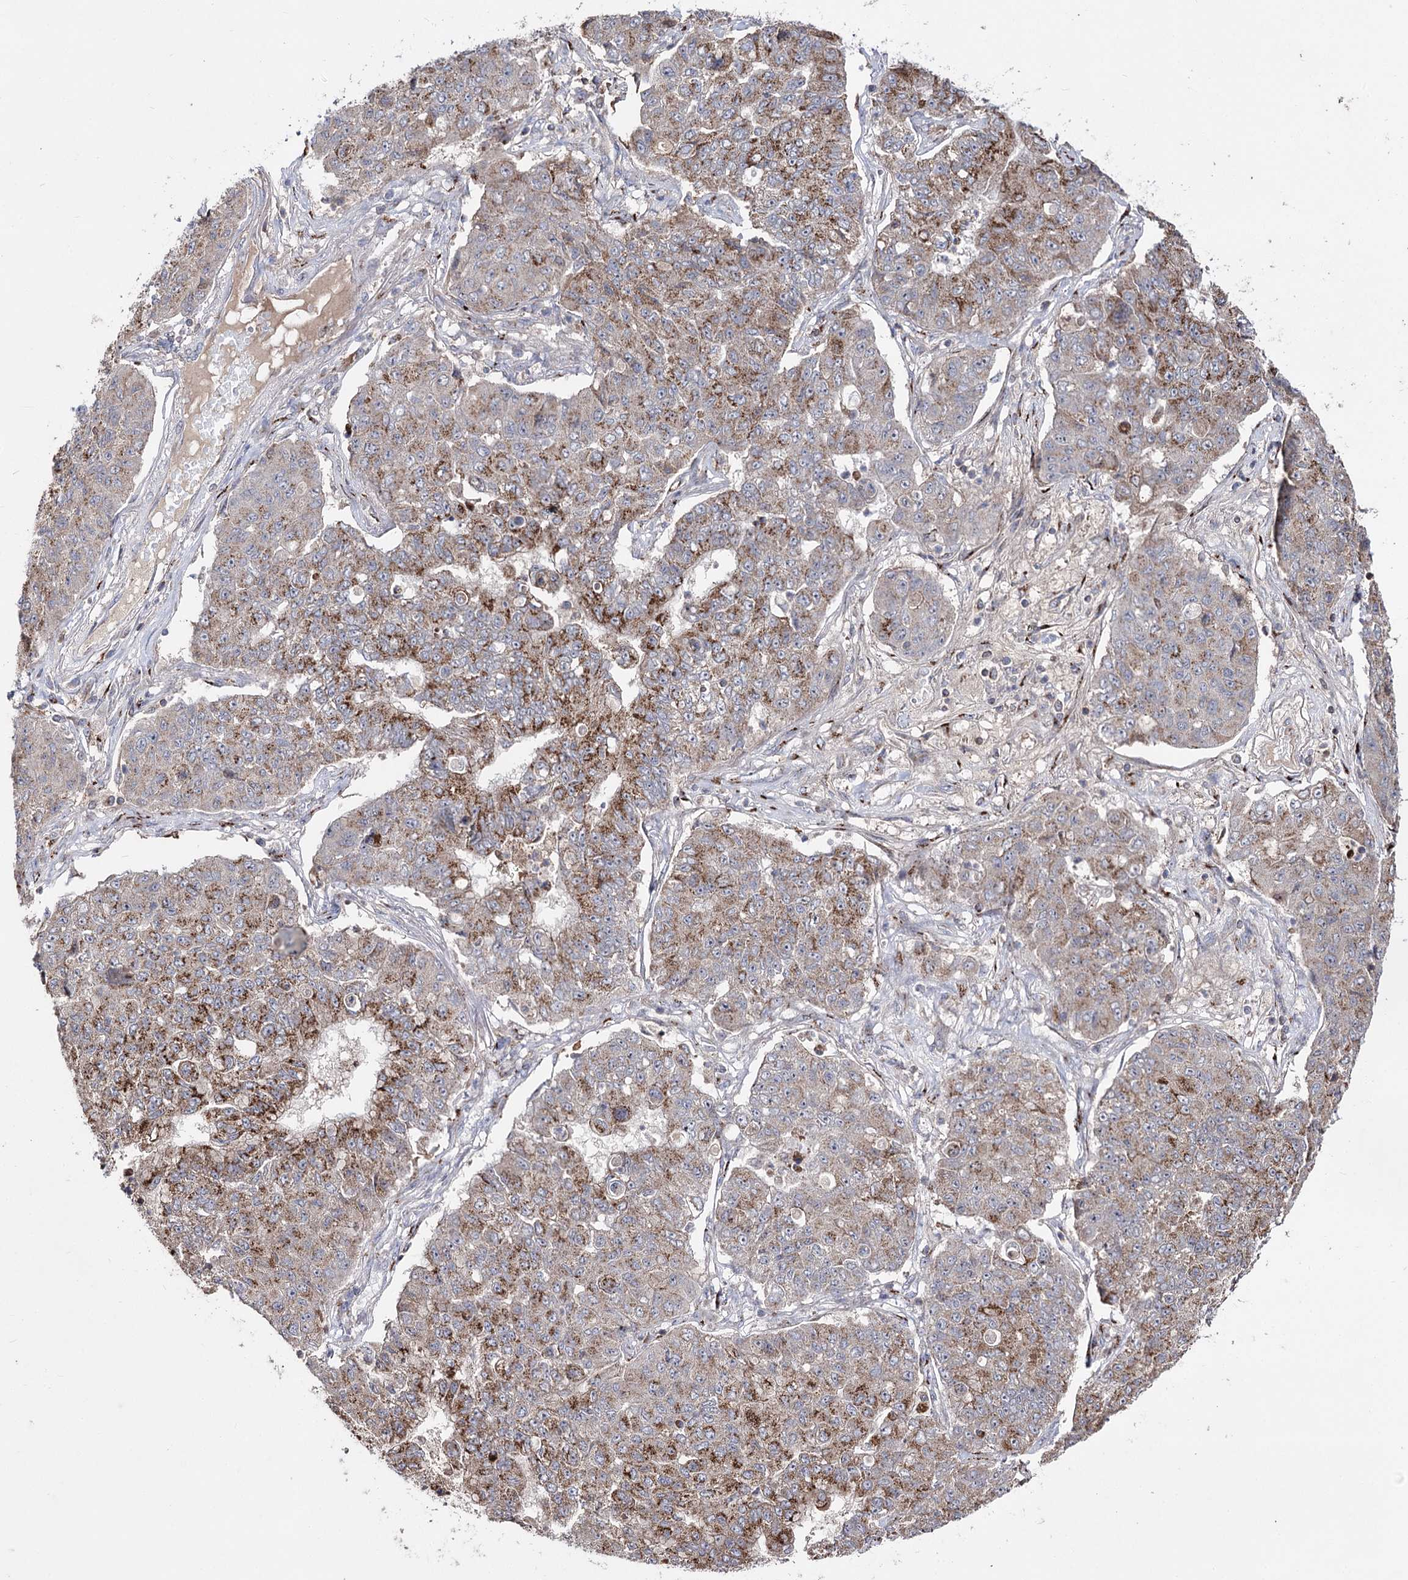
{"staining": {"intensity": "moderate", "quantity": "25%-75%", "location": "cytoplasmic/membranous"}, "tissue": "lung cancer", "cell_type": "Tumor cells", "image_type": "cancer", "snomed": [{"axis": "morphology", "description": "Squamous cell carcinoma, NOS"}, {"axis": "topography", "description": "Lung"}], "caption": "Protein expression analysis of human lung squamous cell carcinoma reveals moderate cytoplasmic/membranous expression in about 25%-75% of tumor cells. Immunohistochemistry (ihc) stains the protein in brown and the nuclei are stained blue.", "gene": "ARHGAP20", "patient": {"sex": "male", "age": 74}}